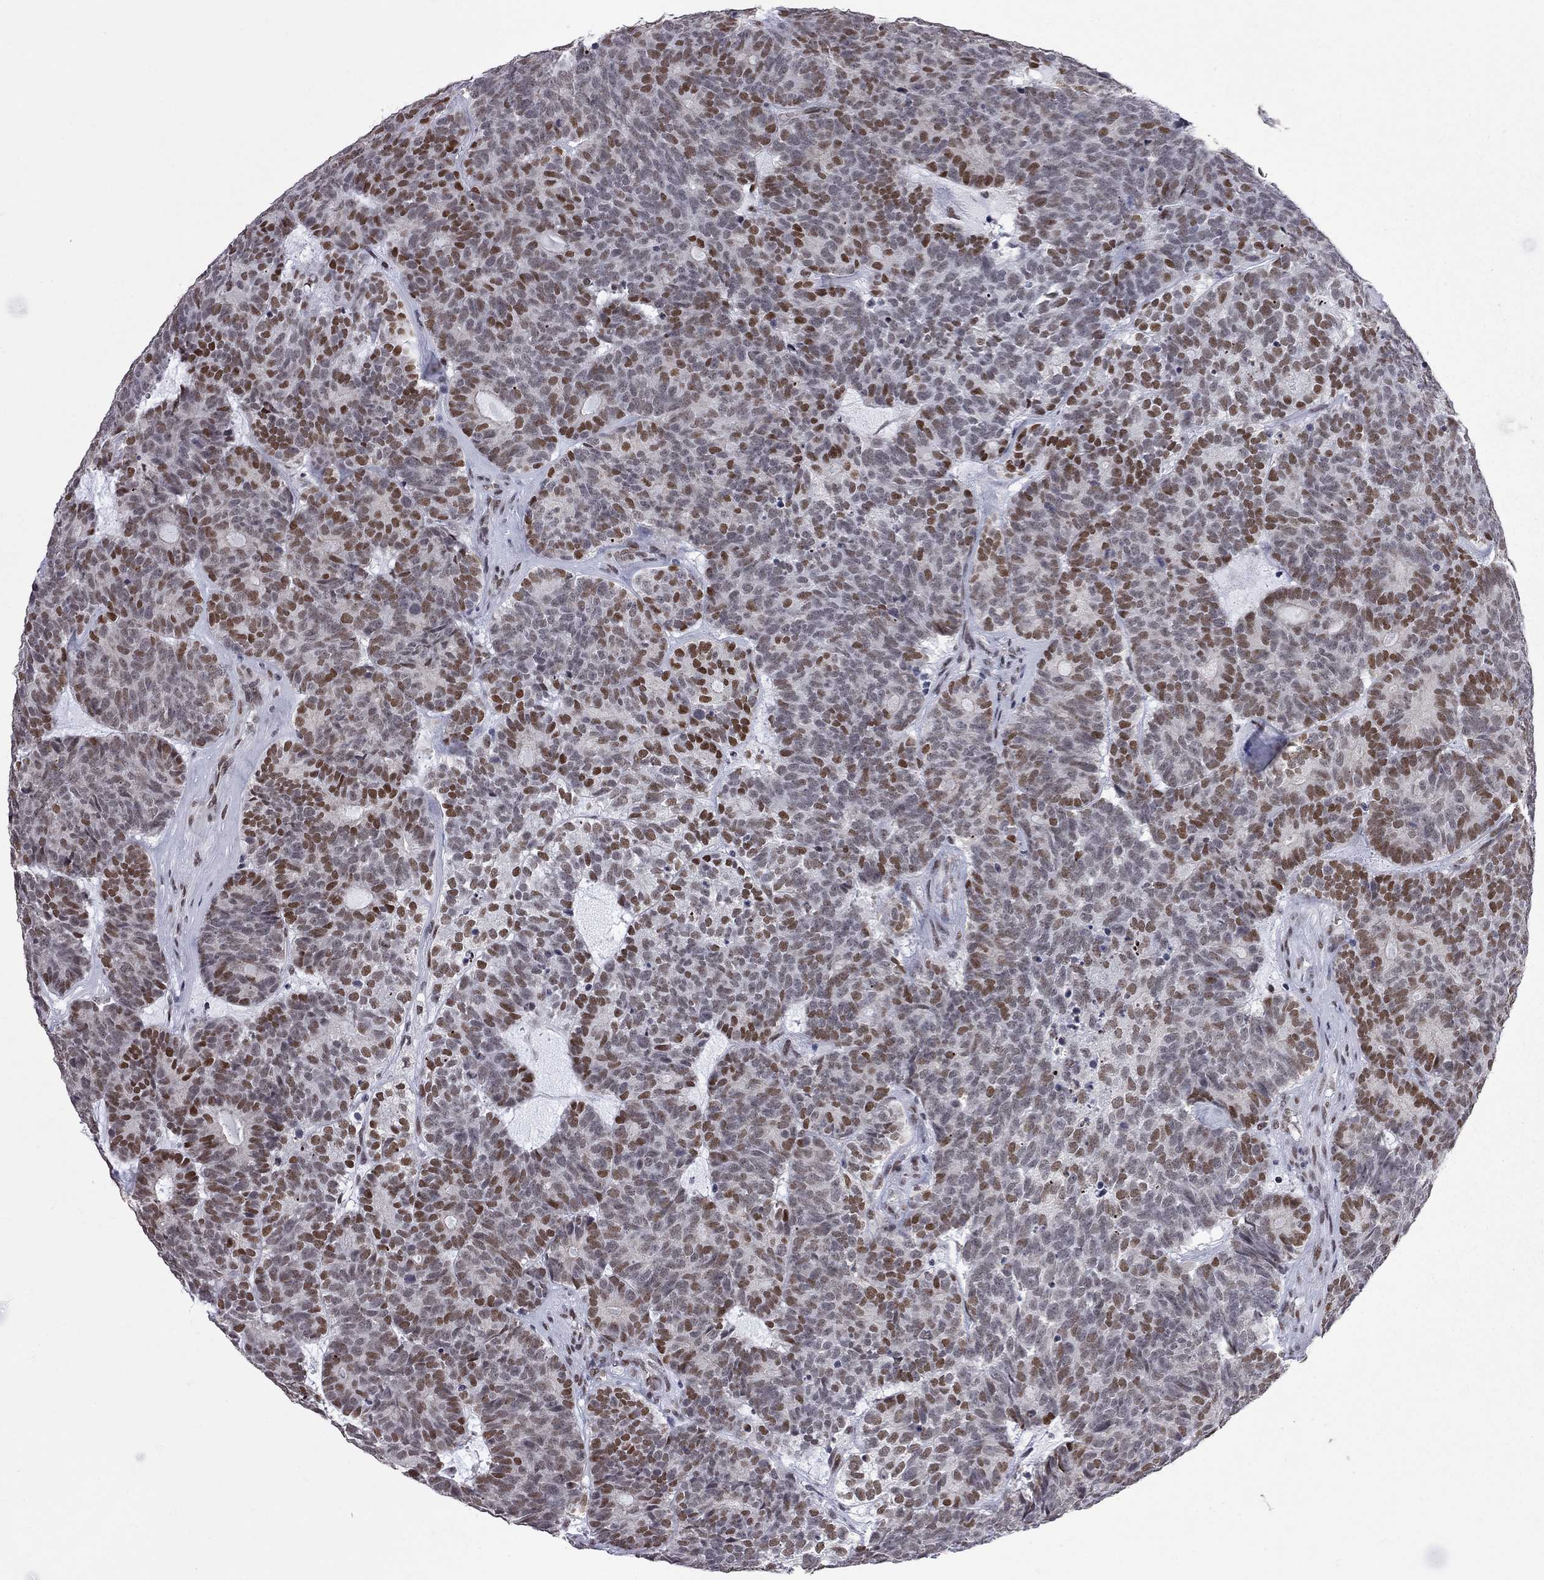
{"staining": {"intensity": "strong", "quantity": "<25%", "location": "nuclear"}, "tissue": "head and neck cancer", "cell_type": "Tumor cells", "image_type": "cancer", "snomed": [{"axis": "morphology", "description": "Adenocarcinoma, NOS"}, {"axis": "topography", "description": "Head-Neck"}], "caption": "Immunohistochemical staining of head and neck cancer (adenocarcinoma) reveals medium levels of strong nuclear protein positivity in approximately <25% of tumor cells.", "gene": "ZBTB47", "patient": {"sex": "female", "age": 81}}